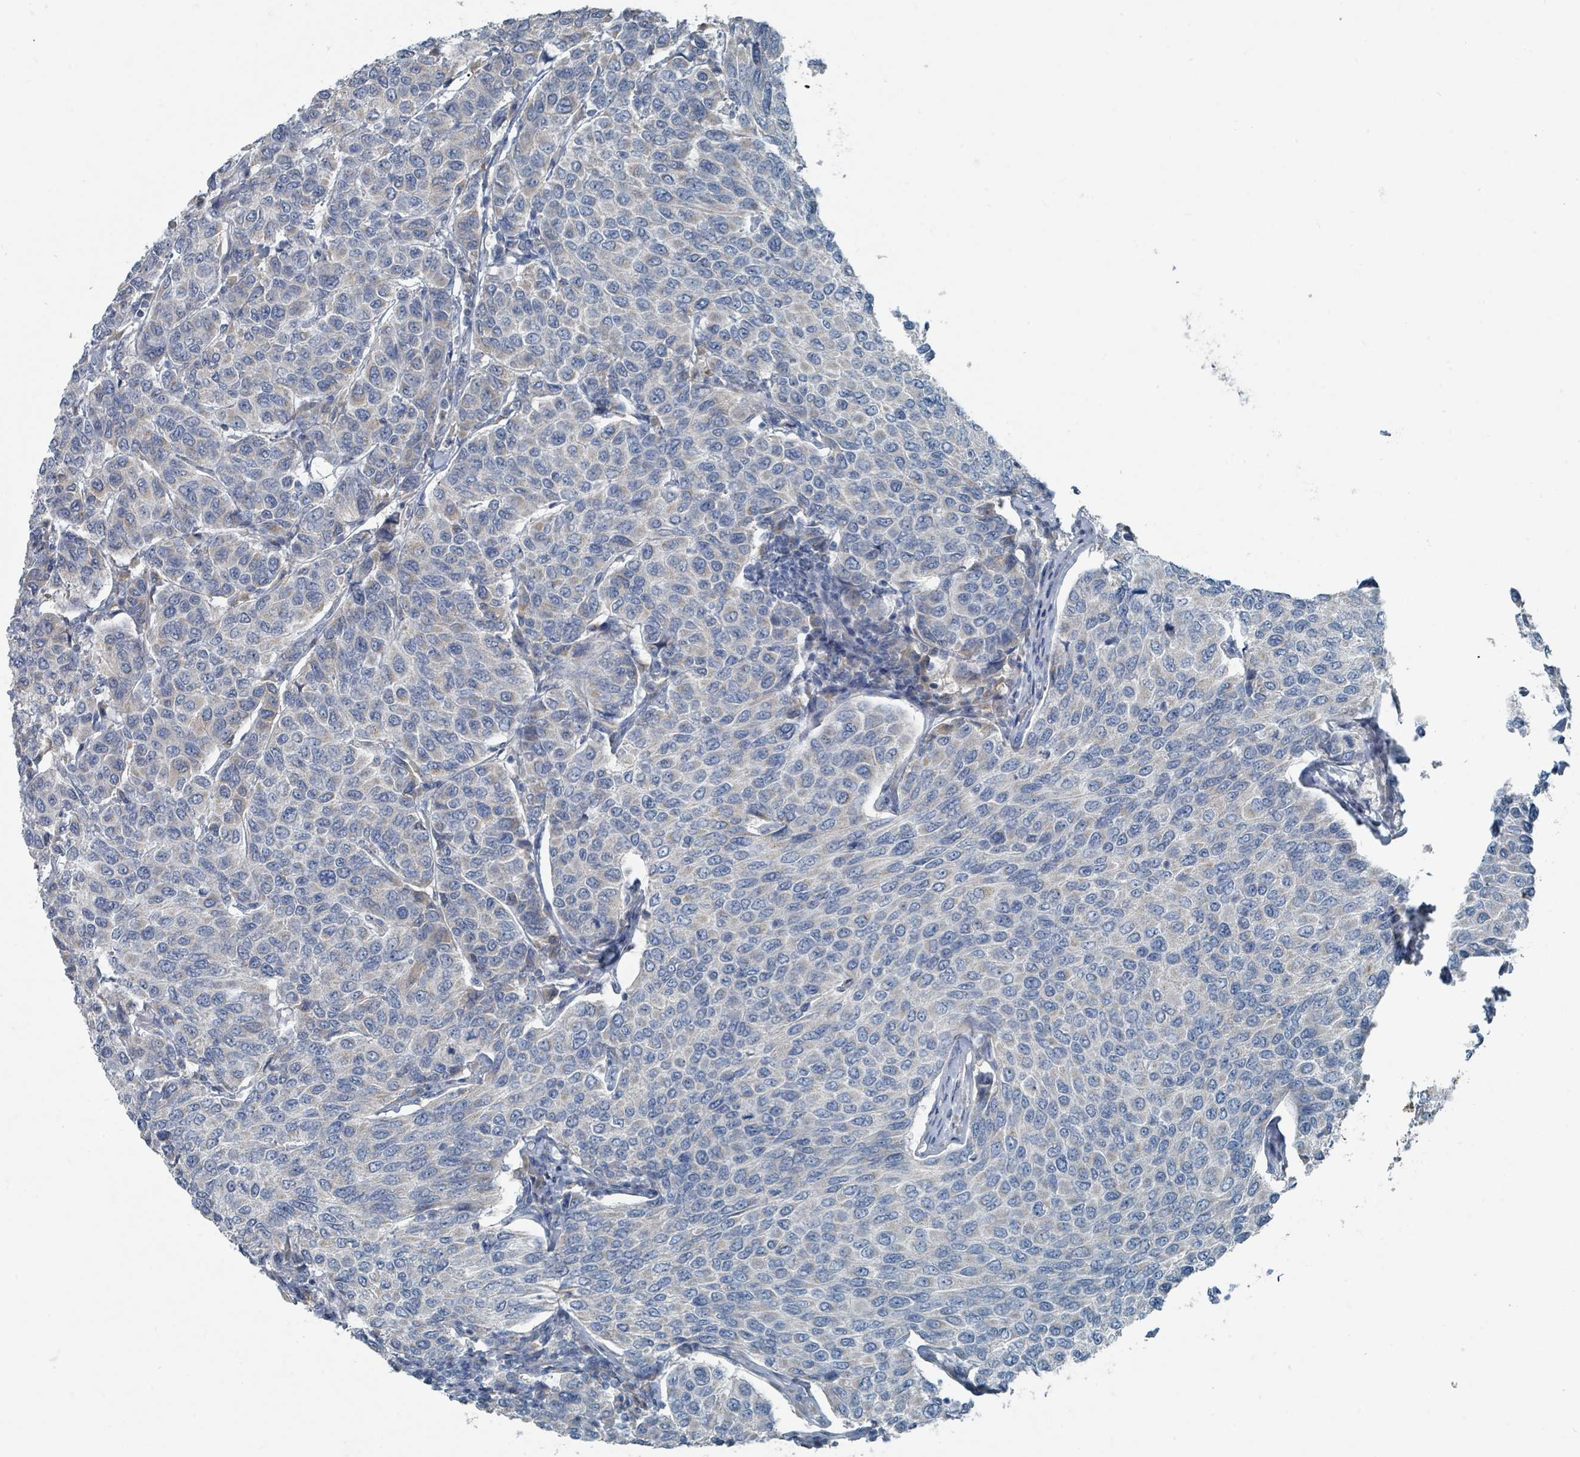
{"staining": {"intensity": "negative", "quantity": "none", "location": "none"}, "tissue": "breast cancer", "cell_type": "Tumor cells", "image_type": "cancer", "snomed": [{"axis": "morphology", "description": "Duct carcinoma"}, {"axis": "topography", "description": "Breast"}], "caption": "Breast intraductal carcinoma was stained to show a protein in brown. There is no significant staining in tumor cells. Brightfield microscopy of IHC stained with DAB (3,3'-diaminobenzidine) (brown) and hematoxylin (blue), captured at high magnification.", "gene": "RASA4", "patient": {"sex": "female", "age": 55}}